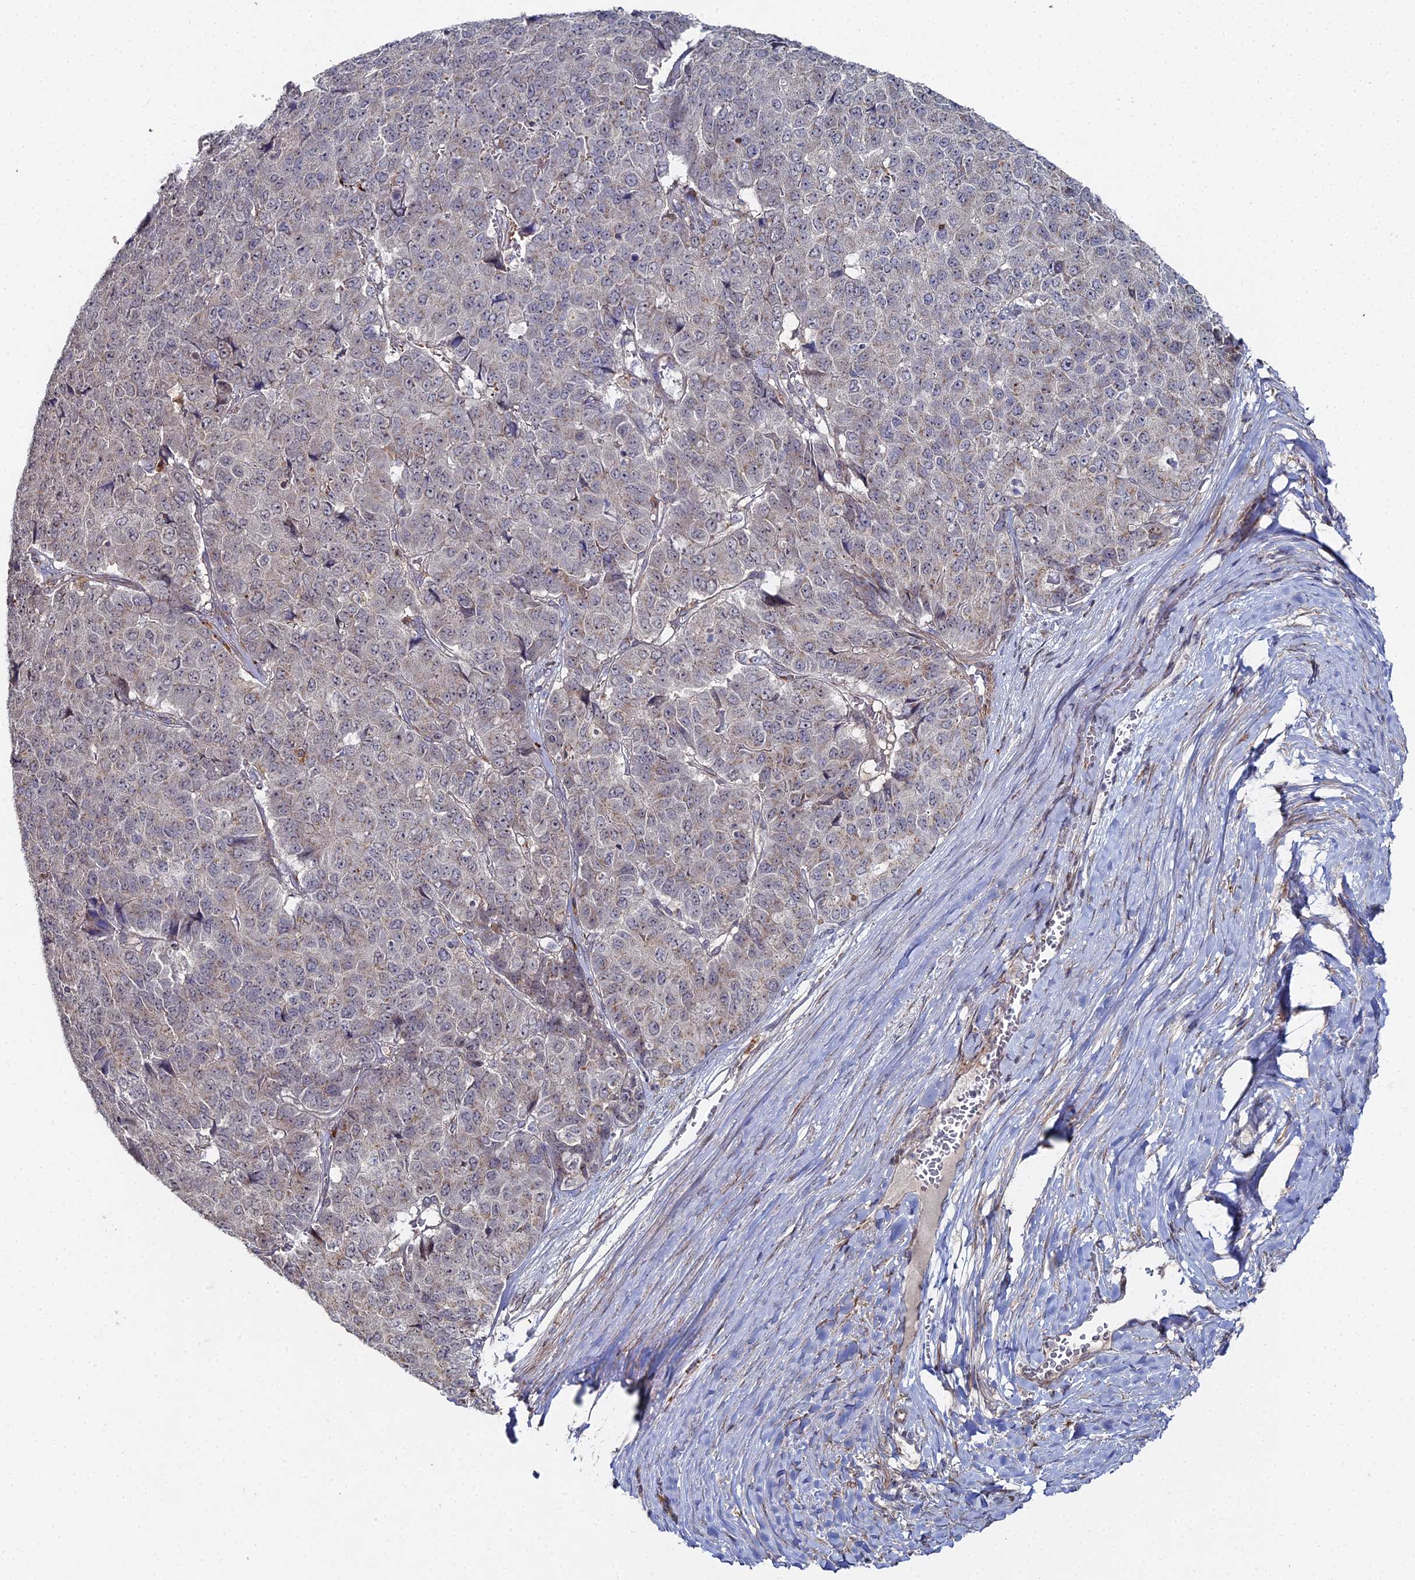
{"staining": {"intensity": "negative", "quantity": "none", "location": "none"}, "tissue": "pancreatic cancer", "cell_type": "Tumor cells", "image_type": "cancer", "snomed": [{"axis": "morphology", "description": "Adenocarcinoma, NOS"}, {"axis": "topography", "description": "Pancreas"}], "caption": "This is a photomicrograph of immunohistochemistry staining of pancreatic cancer, which shows no staining in tumor cells.", "gene": "SGMS1", "patient": {"sex": "male", "age": 50}}